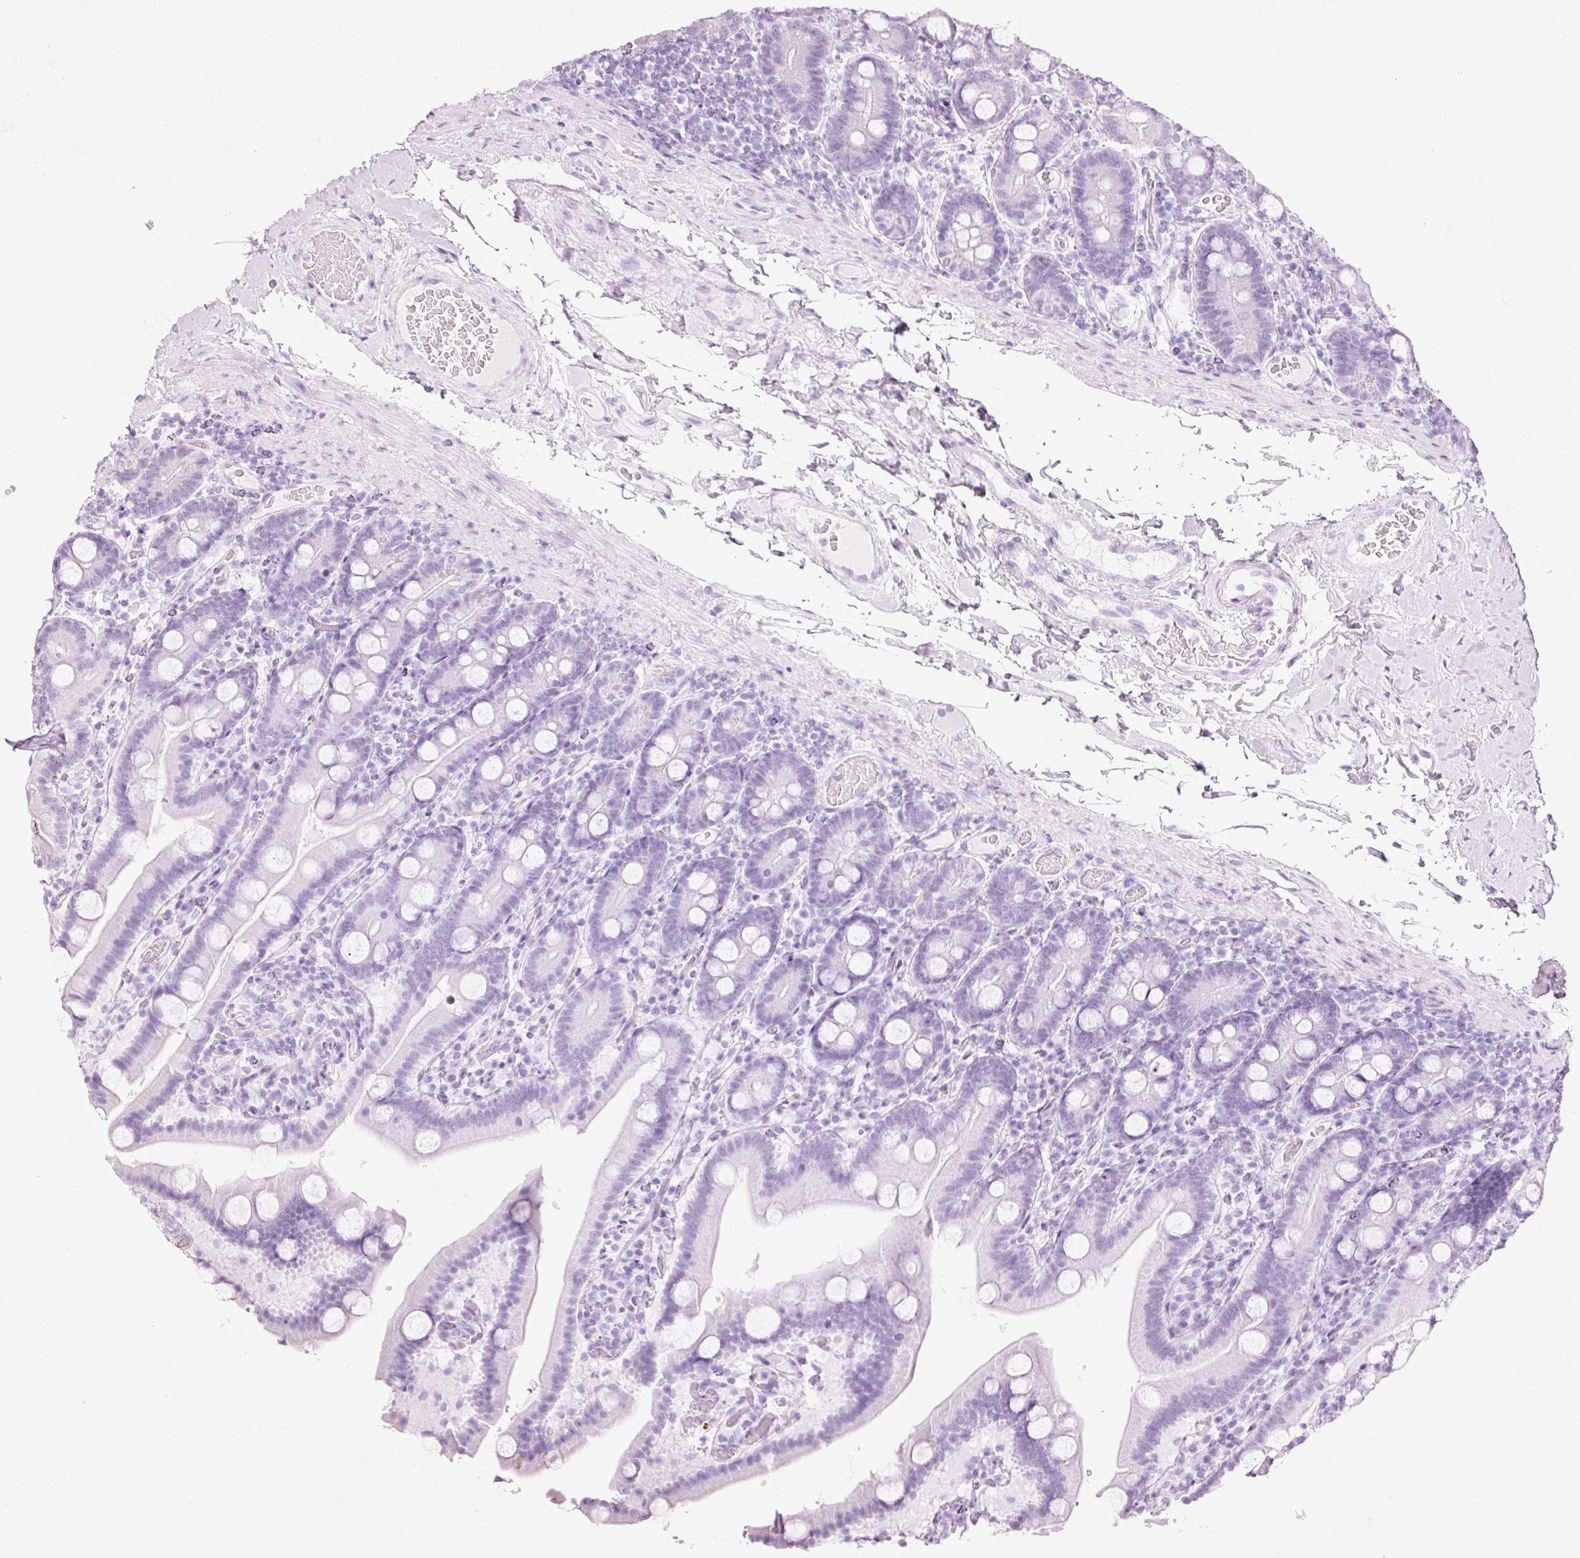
{"staining": {"intensity": "negative", "quantity": "none", "location": "none"}, "tissue": "duodenum", "cell_type": "Glandular cells", "image_type": "normal", "snomed": [{"axis": "morphology", "description": "Normal tissue, NOS"}, {"axis": "topography", "description": "Duodenum"}], "caption": "IHC micrograph of unremarkable duodenum: human duodenum stained with DAB reveals no significant protein positivity in glandular cells. The staining is performed using DAB brown chromogen with nuclei counter-stained in using hematoxylin.", "gene": "CARD16", "patient": {"sex": "male", "age": 55}}